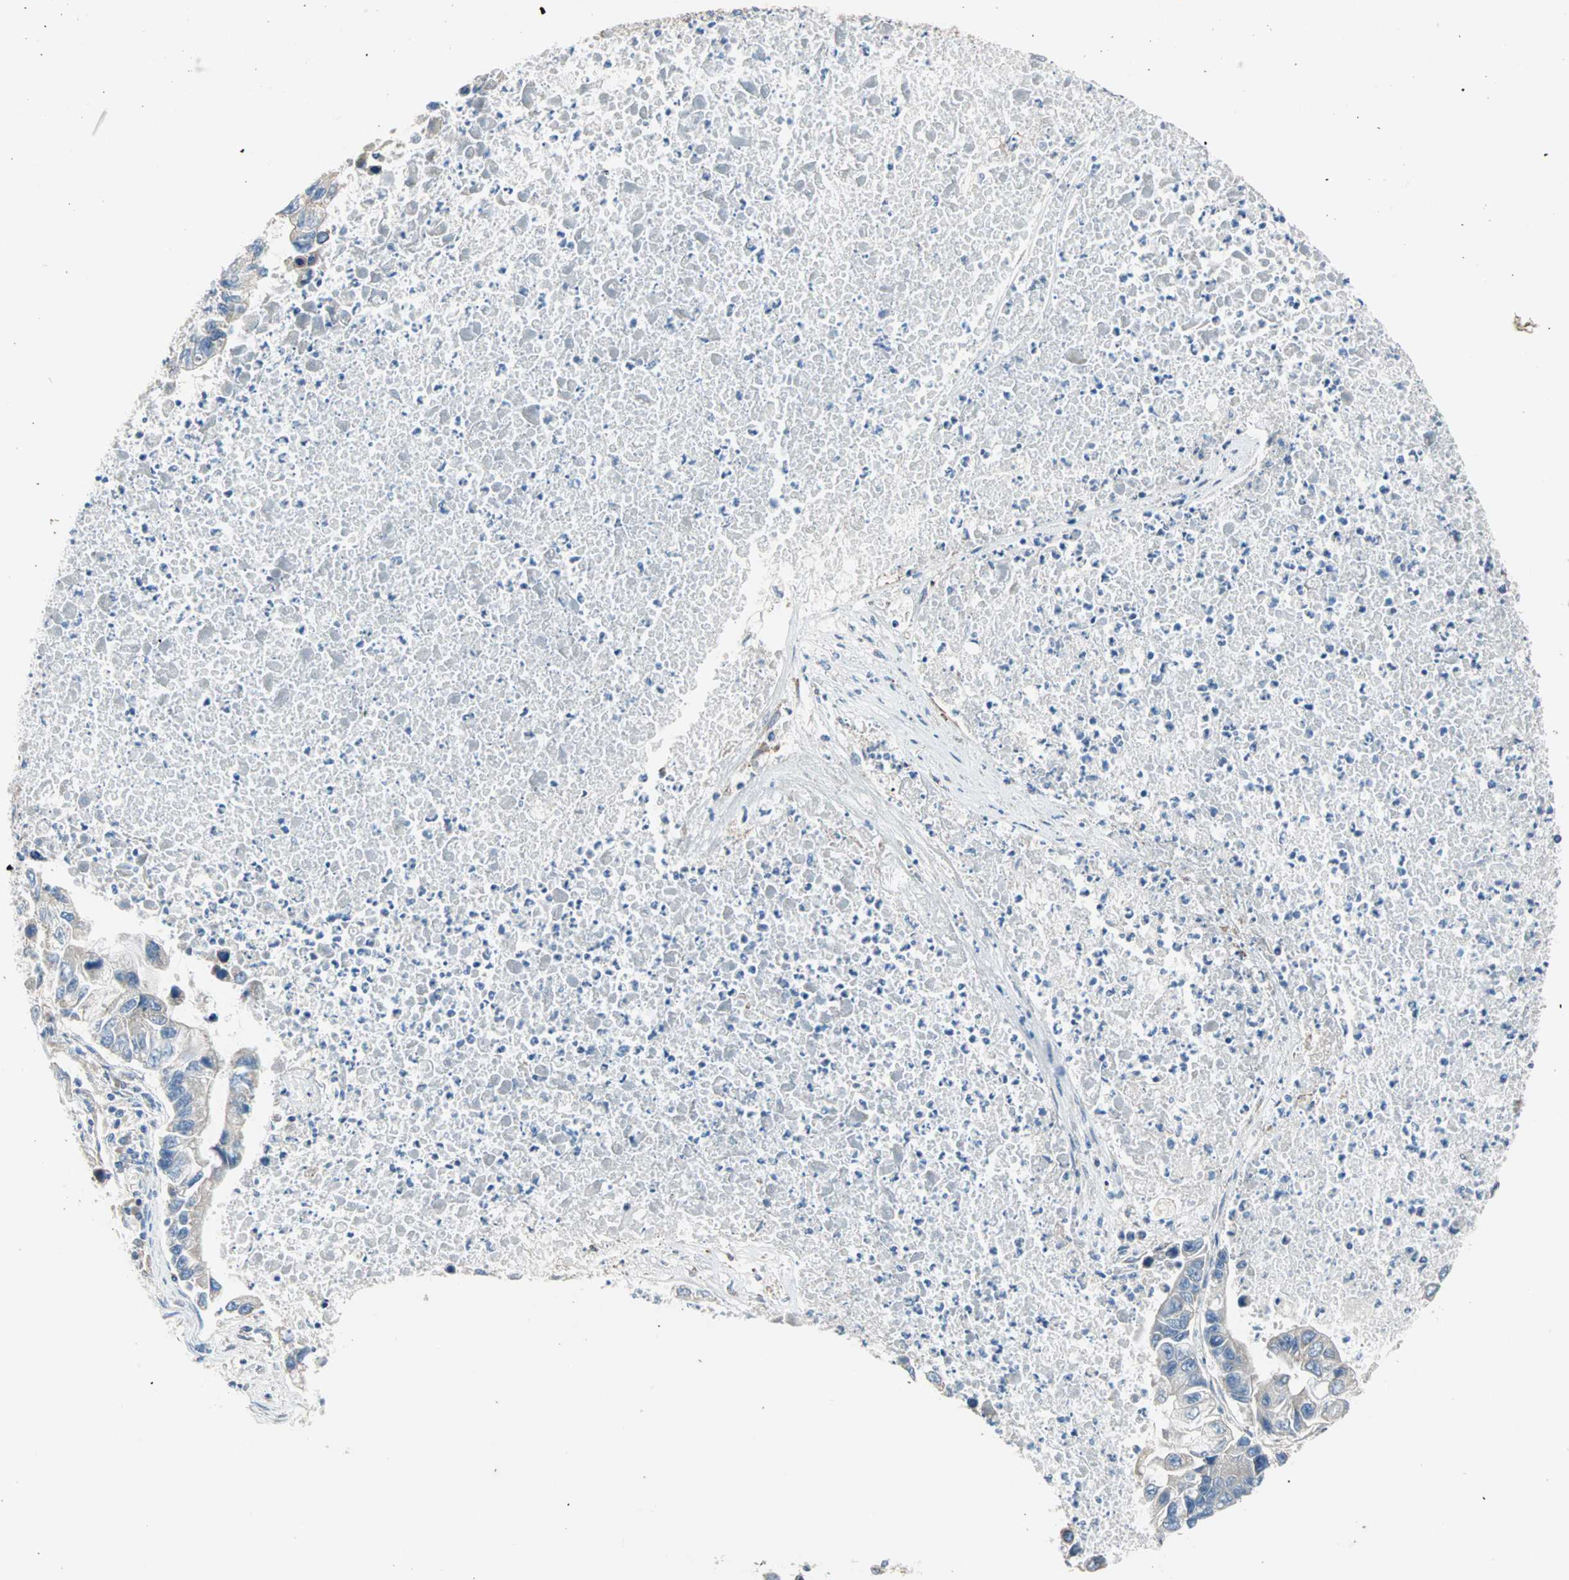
{"staining": {"intensity": "weak", "quantity": "<25%", "location": "cytoplasmic/membranous"}, "tissue": "lung cancer", "cell_type": "Tumor cells", "image_type": "cancer", "snomed": [{"axis": "morphology", "description": "Adenocarcinoma, NOS"}, {"axis": "topography", "description": "Lung"}], "caption": "DAB (3,3'-diaminobenzidine) immunohistochemical staining of adenocarcinoma (lung) demonstrates no significant staining in tumor cells.", "gene": "PDE8A", "patient": {"sex": "female", "age": 51}}